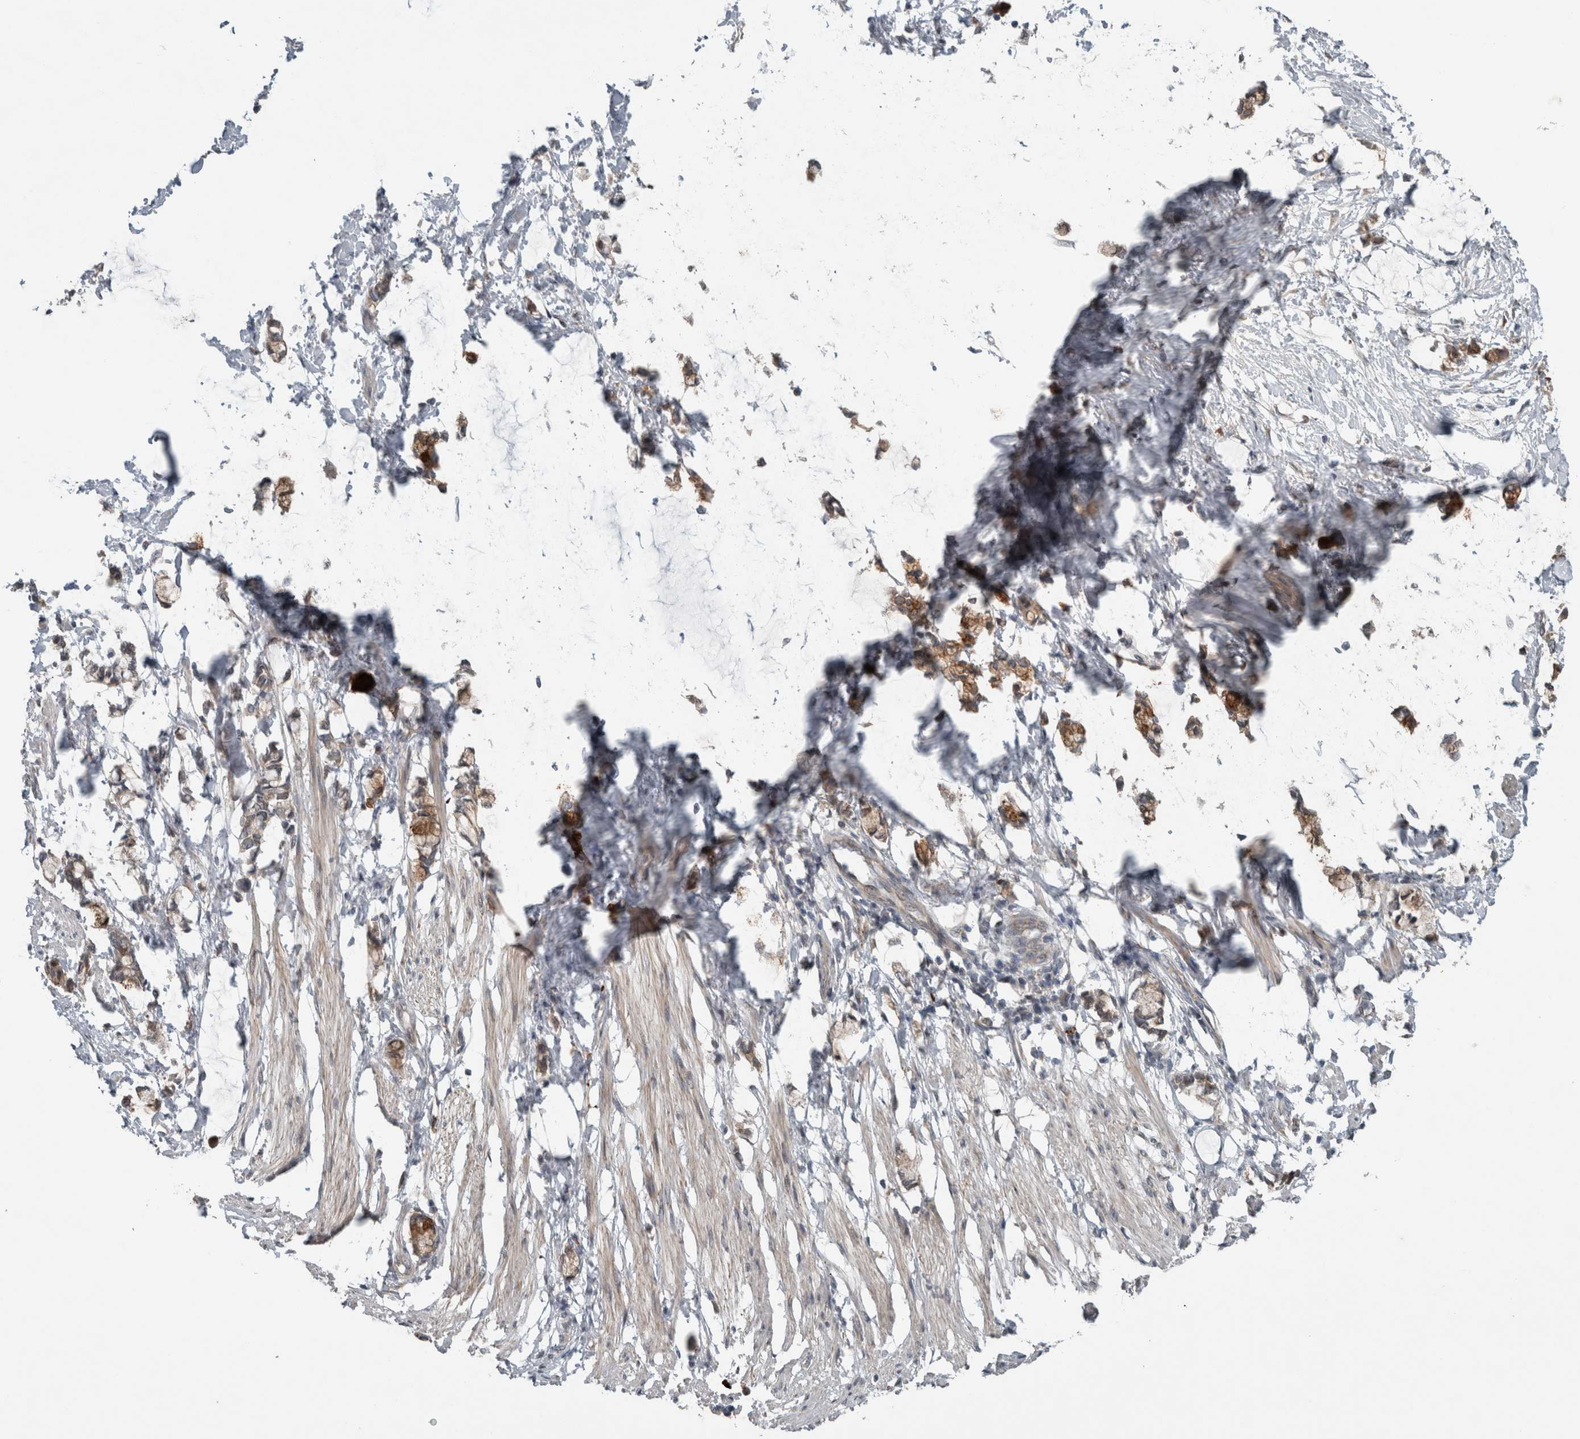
{"staining": {"intensity": "weak", "quantity": "25%-75%", "location": "cytoplasmic/membranous"}, "tissue": "smooth muscle", "cell_type": "Smooth muscle cells", "image_type": "normal", "snomed": [{"axis": "morphology", "description": "Normal tissue, NOS"}, {"axis": "morphology", "description": "Adenocarcinoma, NOS"}, {"axis": "topography", "description": "Smooth muscle"}, {"axis": "topography", "description": "Colon"}], "caption": "Immunohistochemistry (IHC) of unremarkable human smooth muscle shows low levels of weak cytoplasmic/membranous positivity in approximately 25%-75% of smooth muscle cells. The protein is stained brown, and the nuclei are stained in blue (DAB (3,3'-diaminobenzidine) IHC with brightfield microscopy, high magnification).", "gene": "GBA2", "patient": {"sex": "male", "age": 14}}